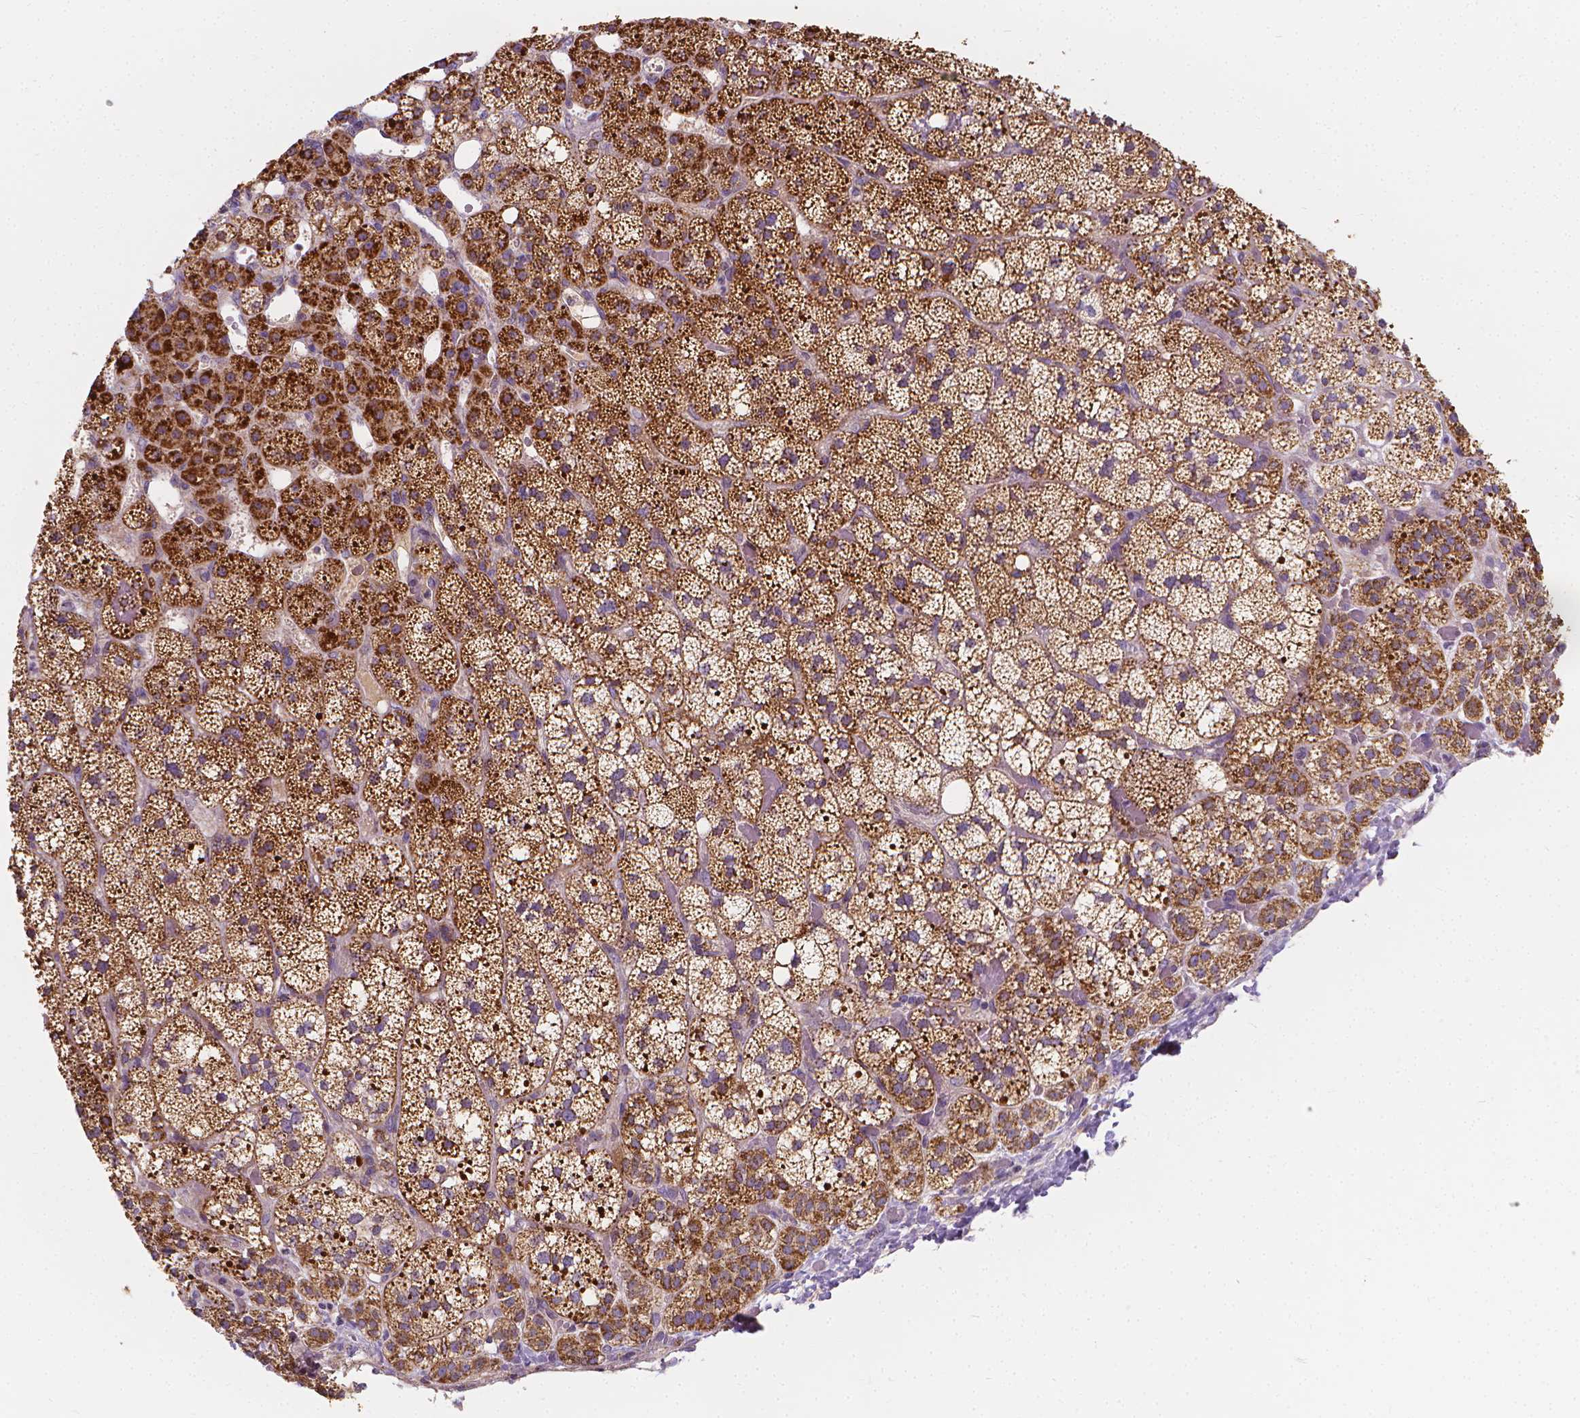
{"staining": {"intensity": "strong", "quantity": ">75%", "location": "cytoplasmic/membranous"}, "tissue": "adrenal gland", "cell_type": "Glandular cells", "image_type": "normal", "snomed": [{"axis": "morphology", "description": "Normal tissue, NOS"}, {"axis": "topography", "description": "Adrenal gland"}], "caption": "The image shows staining of benign adrenal gland, revealing strong cytoplasmic/membranous protein positivity (brown color) within glandular cells. The protein is shown in brown color, while the nuclei are stained blue.", "gene": "SNCAIP", "patient": {"sex": "male", "age": 53}}